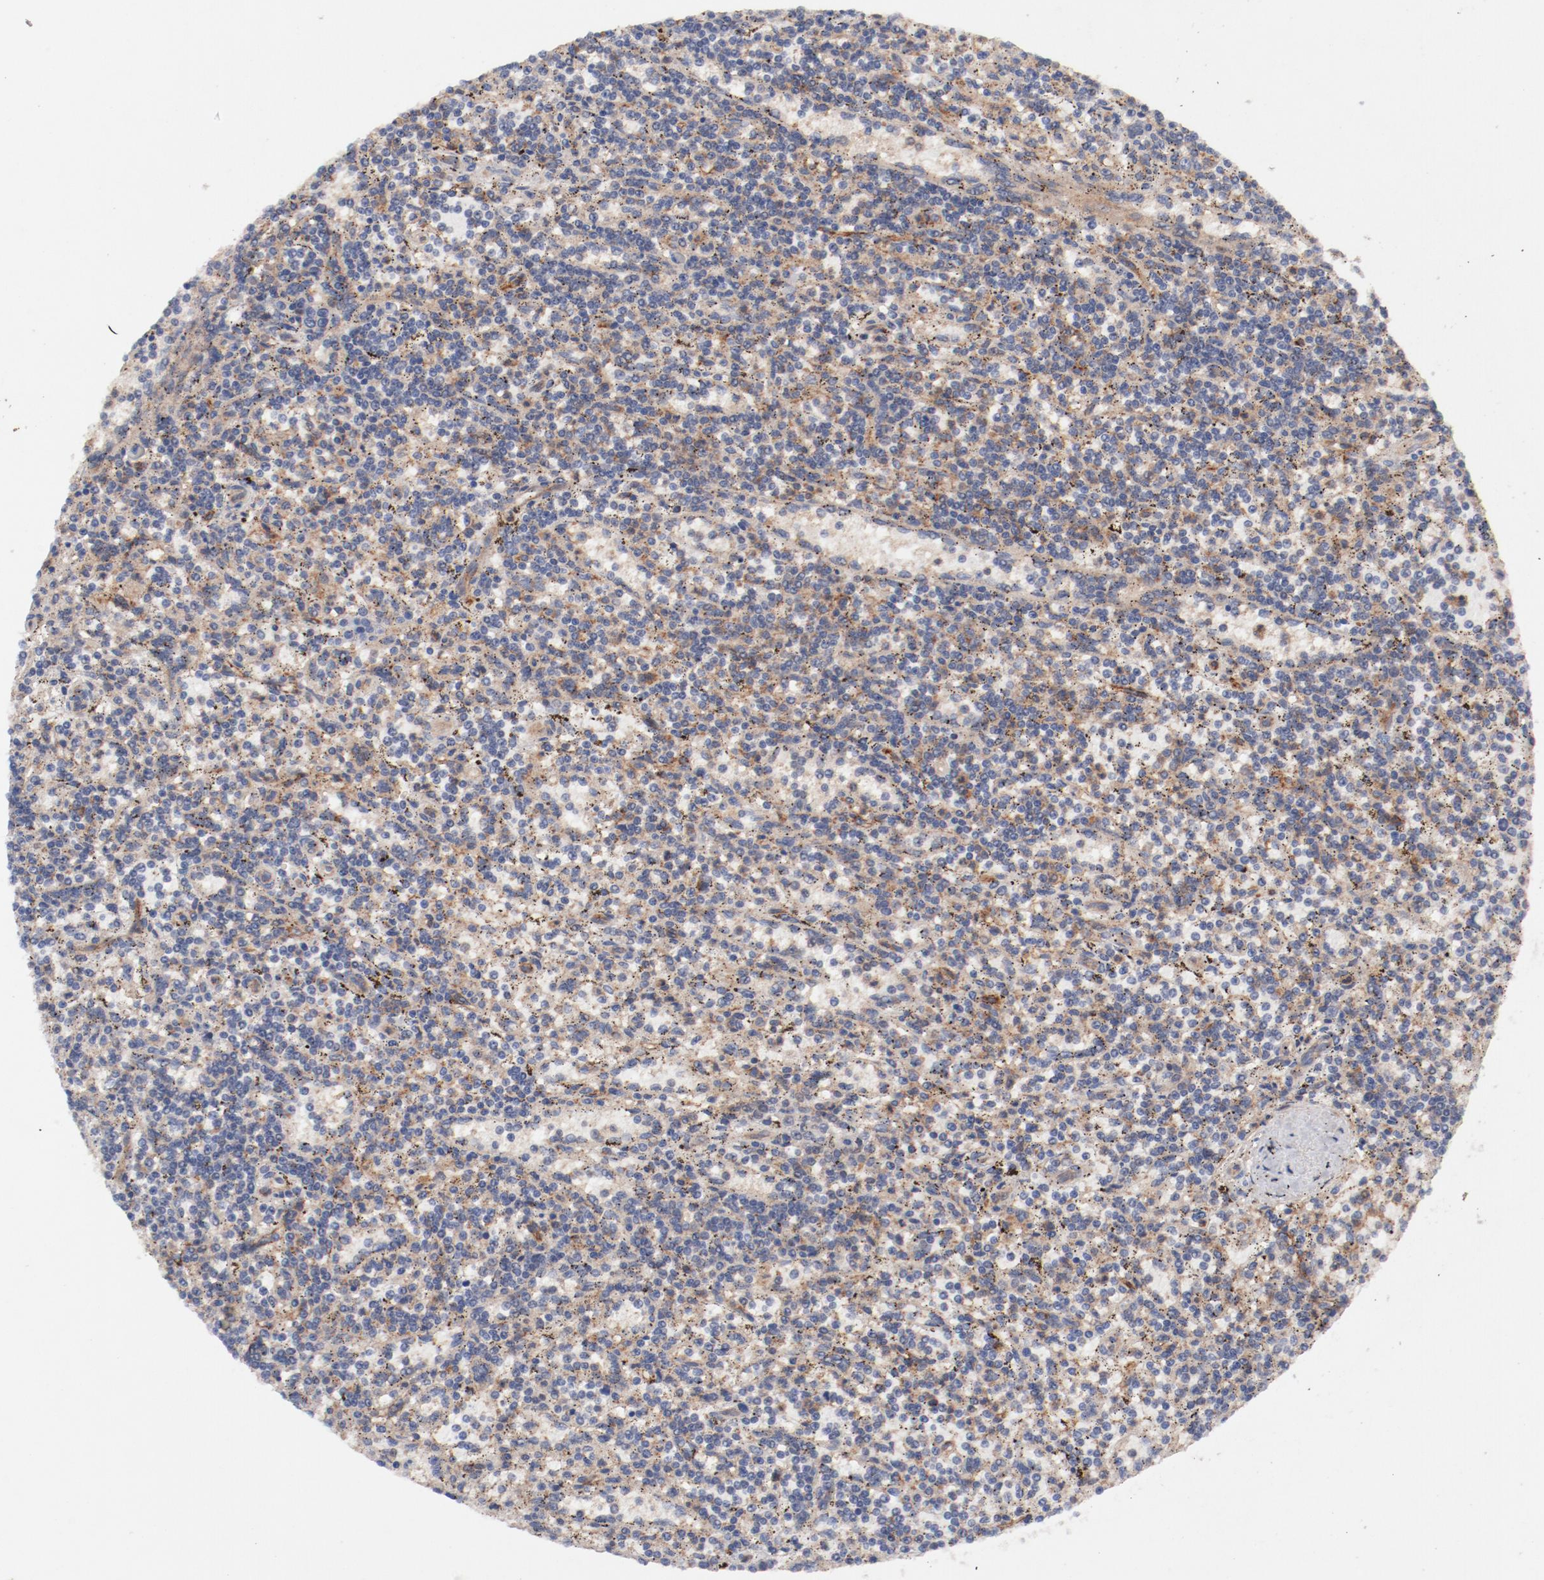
{"staining": {"intensity": "weak", "quantity": "25%-75%", "location": "cytoplasmic/membranous"}, "tissue": "lymphoma", "cell_type": "Tumor cells", "image_type": "cancer", "snomed": [{"axis": "morphology", "description": "Malignant lymphoma, non-Hodgkin's type, Low grade"}, {"axis": "topography", "description": "Spleen"}], "caption": "Immunohistochemical staining of lymphoma demonstrates weak cytoplasmic/membranous protein positivity in about 25%-75% of tumor cells.", "gene": "GUF1", "patient": {"sex": "male", "age": 73}}